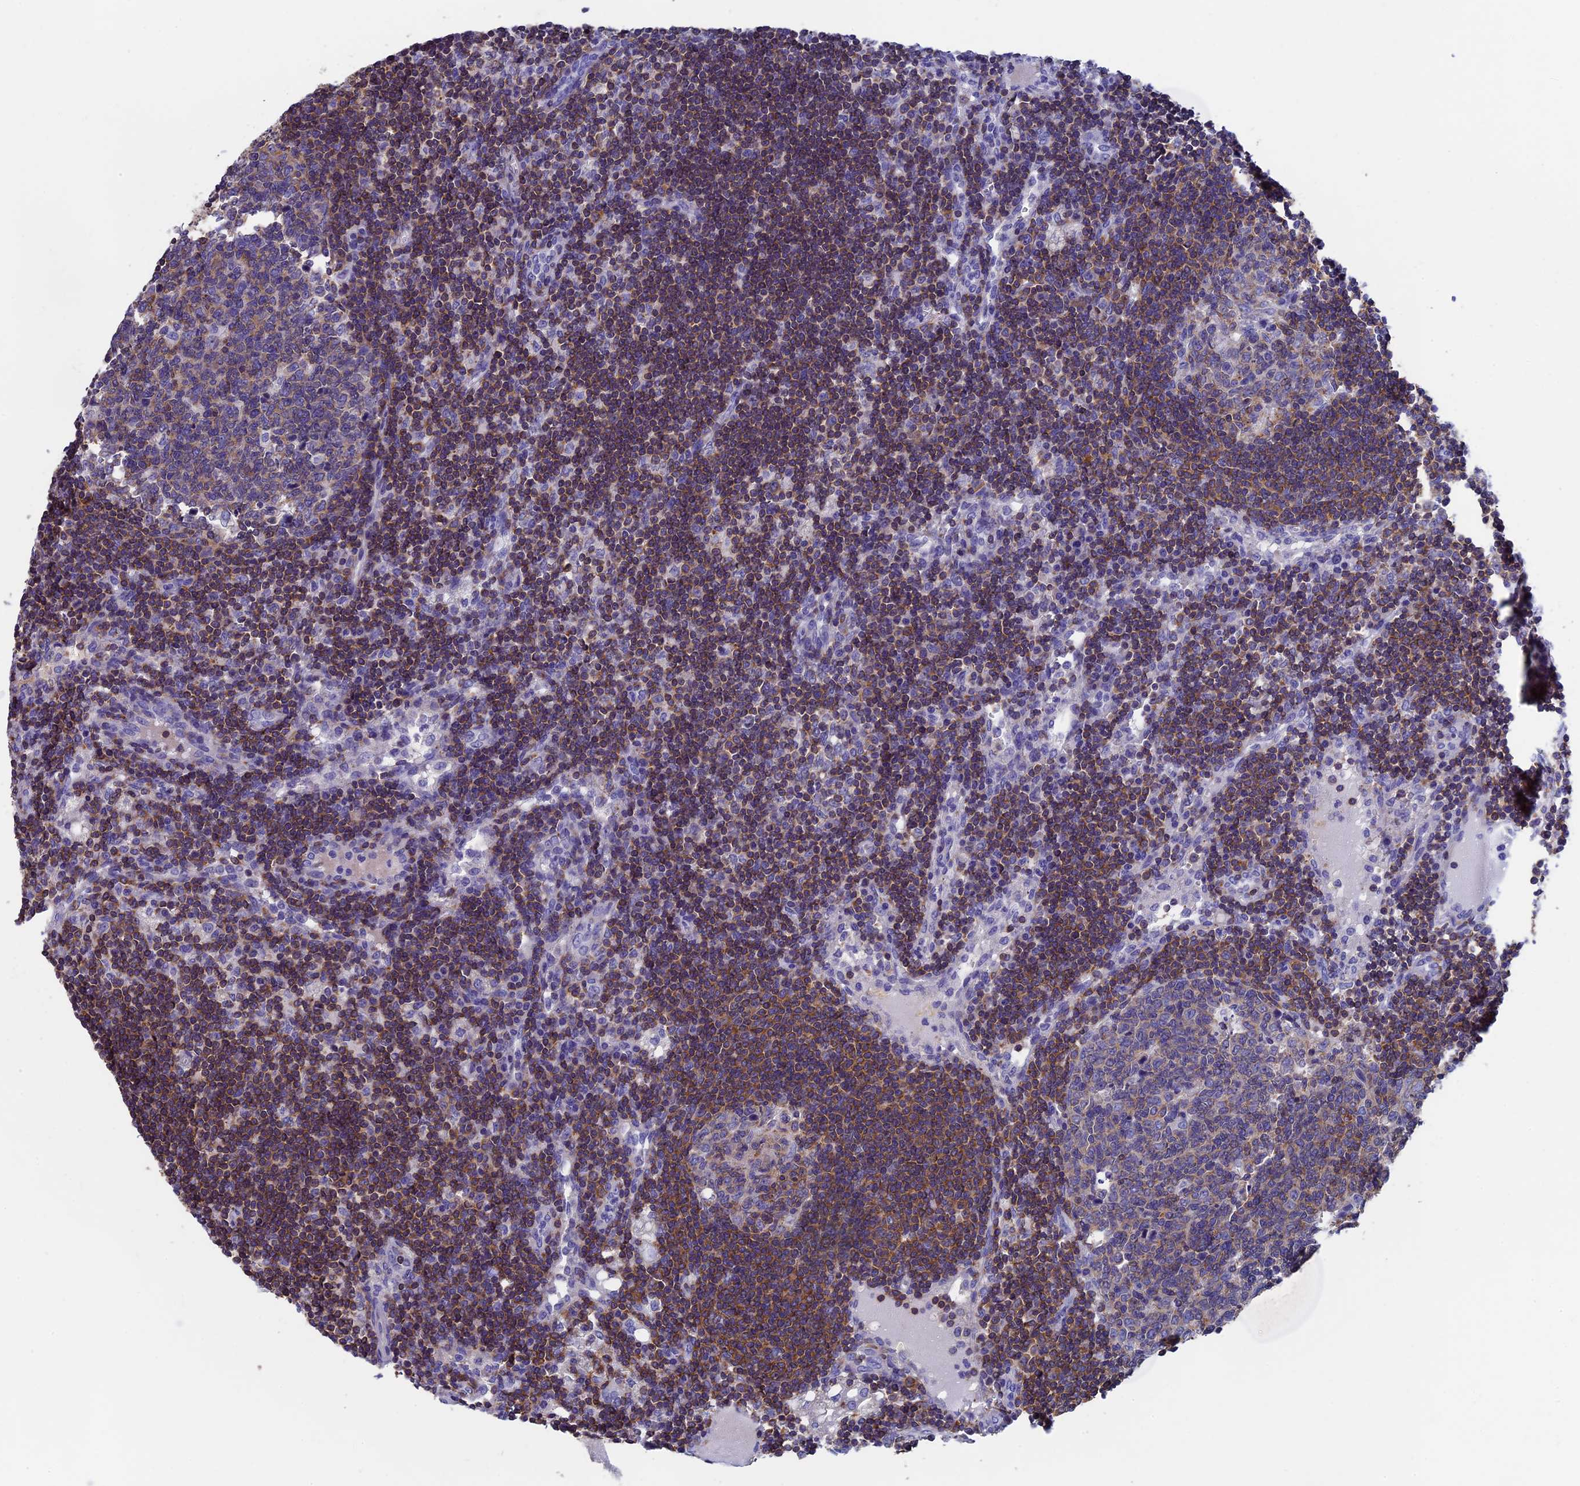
{"staining": {"intensity": "weak", "quantity": "25%-75%", "location": "cytoplasmic/membranous"}, "tissue": "lymph node", "cell_type": "Germinal center cells", "image_type": "normal", "snomed": [{"axis": "morphology", "description": "Normal tissue, NOS"}, {"axis": "topography", "description": "Lymph node"}], "caption": "This histopathology image demonstrates normal lymph node stained with immunohistochemistry (IHC) to label a protein in brown. The cytoplasmic/membranous of germinal center cells show weak positivity for the protein. Nuclei are counter-stained blue.", "gene": "SEPTIN1", "patient": {"sex": "female", "age": 73}}